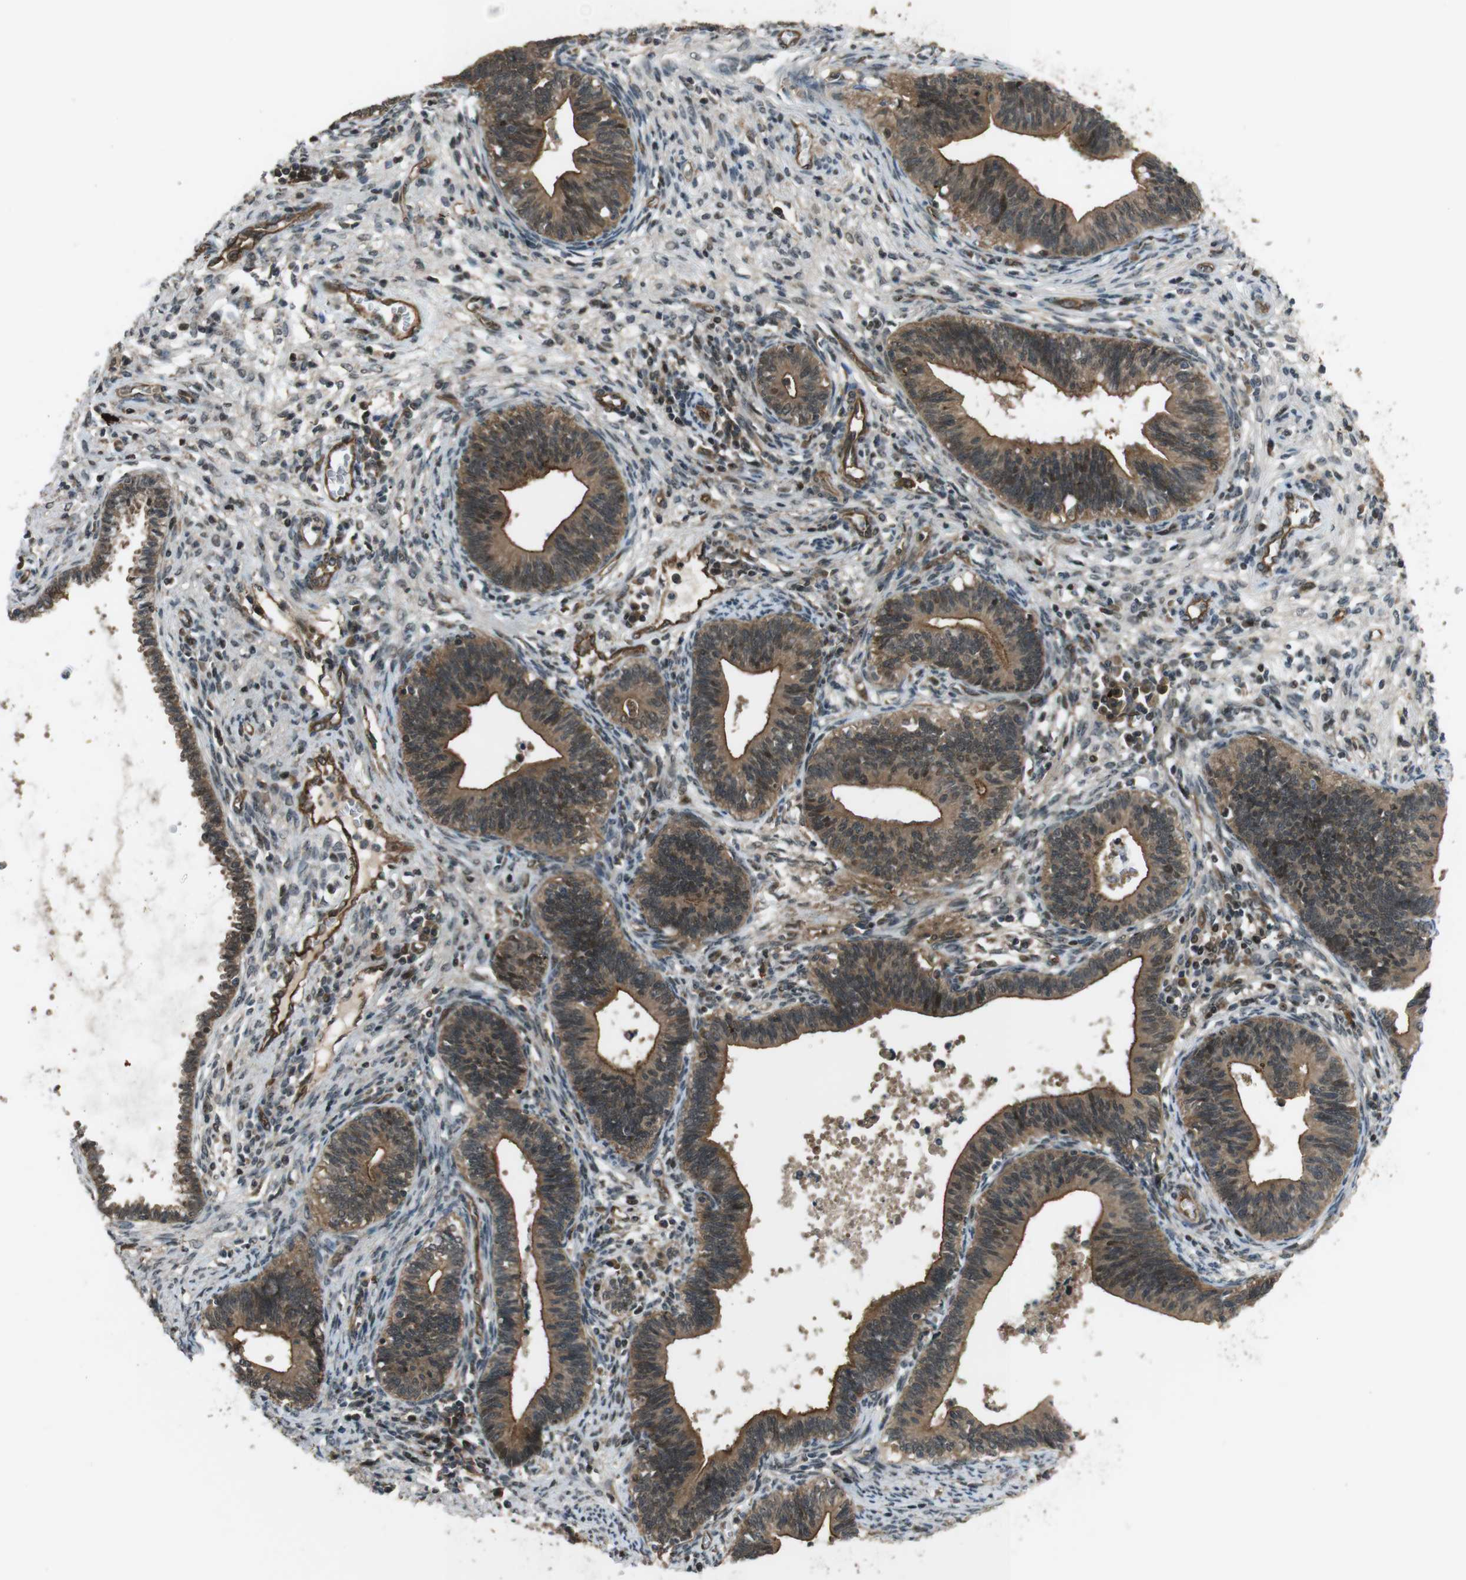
{"staining": {"intensity": "moderate", "quantity": ">75%", "location": "cytoplasmic/membranous,nuclear"}, "tissue": "cervical cancer", "cell_type": "Tumor cells", "image_type": "cancer", "snomed": [{"axis": "morphology", "description": "Adenocarcinoma, NOS"}, {"axis": "topography", "description": "Cervix"}], "caption": "Moderate cytoplasmic/membranous and nuclear protein positivity is identified in about >75% of tumor cells in cervical adenocarcinoma.", "gene": "TIAM2", "patient": {"sex": "female", "age": 44}}